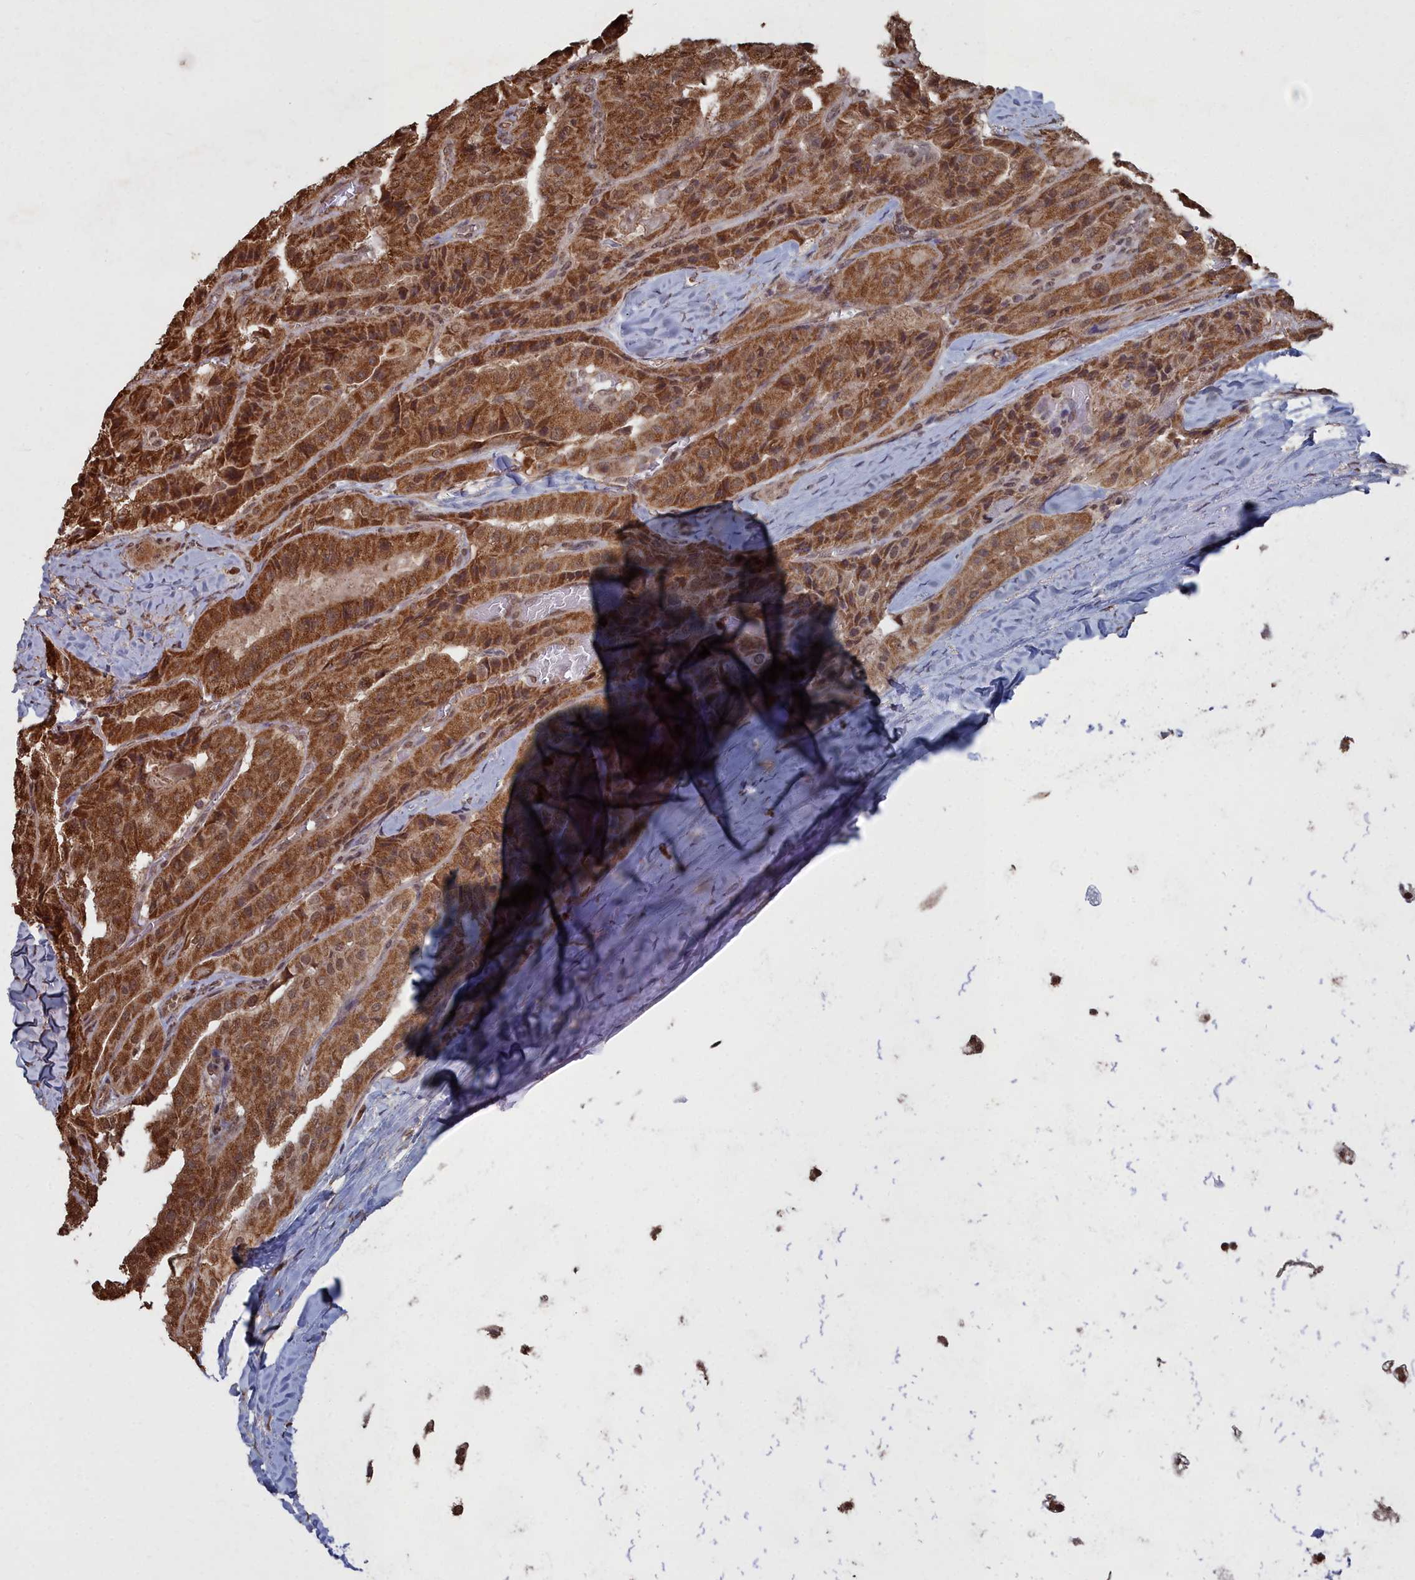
{"staining": {"intensity": "strong", "quantity": ">75%", "location": "cytoplasmic/membranous"}, "tissue": "thyroid cancer", "cell_type": "Tumor cells", "image_type": "cancer", "snomed": [{"axis": "morphology", "description": "Normal tissue, NOS"}, {"axis": "morphology", "description": "Papillary adenocarcinoma, NOS"}, {"axis": "topography", "description": "Thyroid gland"}], "caption": "Strong cytoplasmic/membranous staining is seen in about >75% of tumor cells in thyroid cancer (papillary adenocarcinoma). (IHC, brightfield microscopy, high magnification).", "gene": "CCNP", "patient": {"sex": "female", "age": 59}}